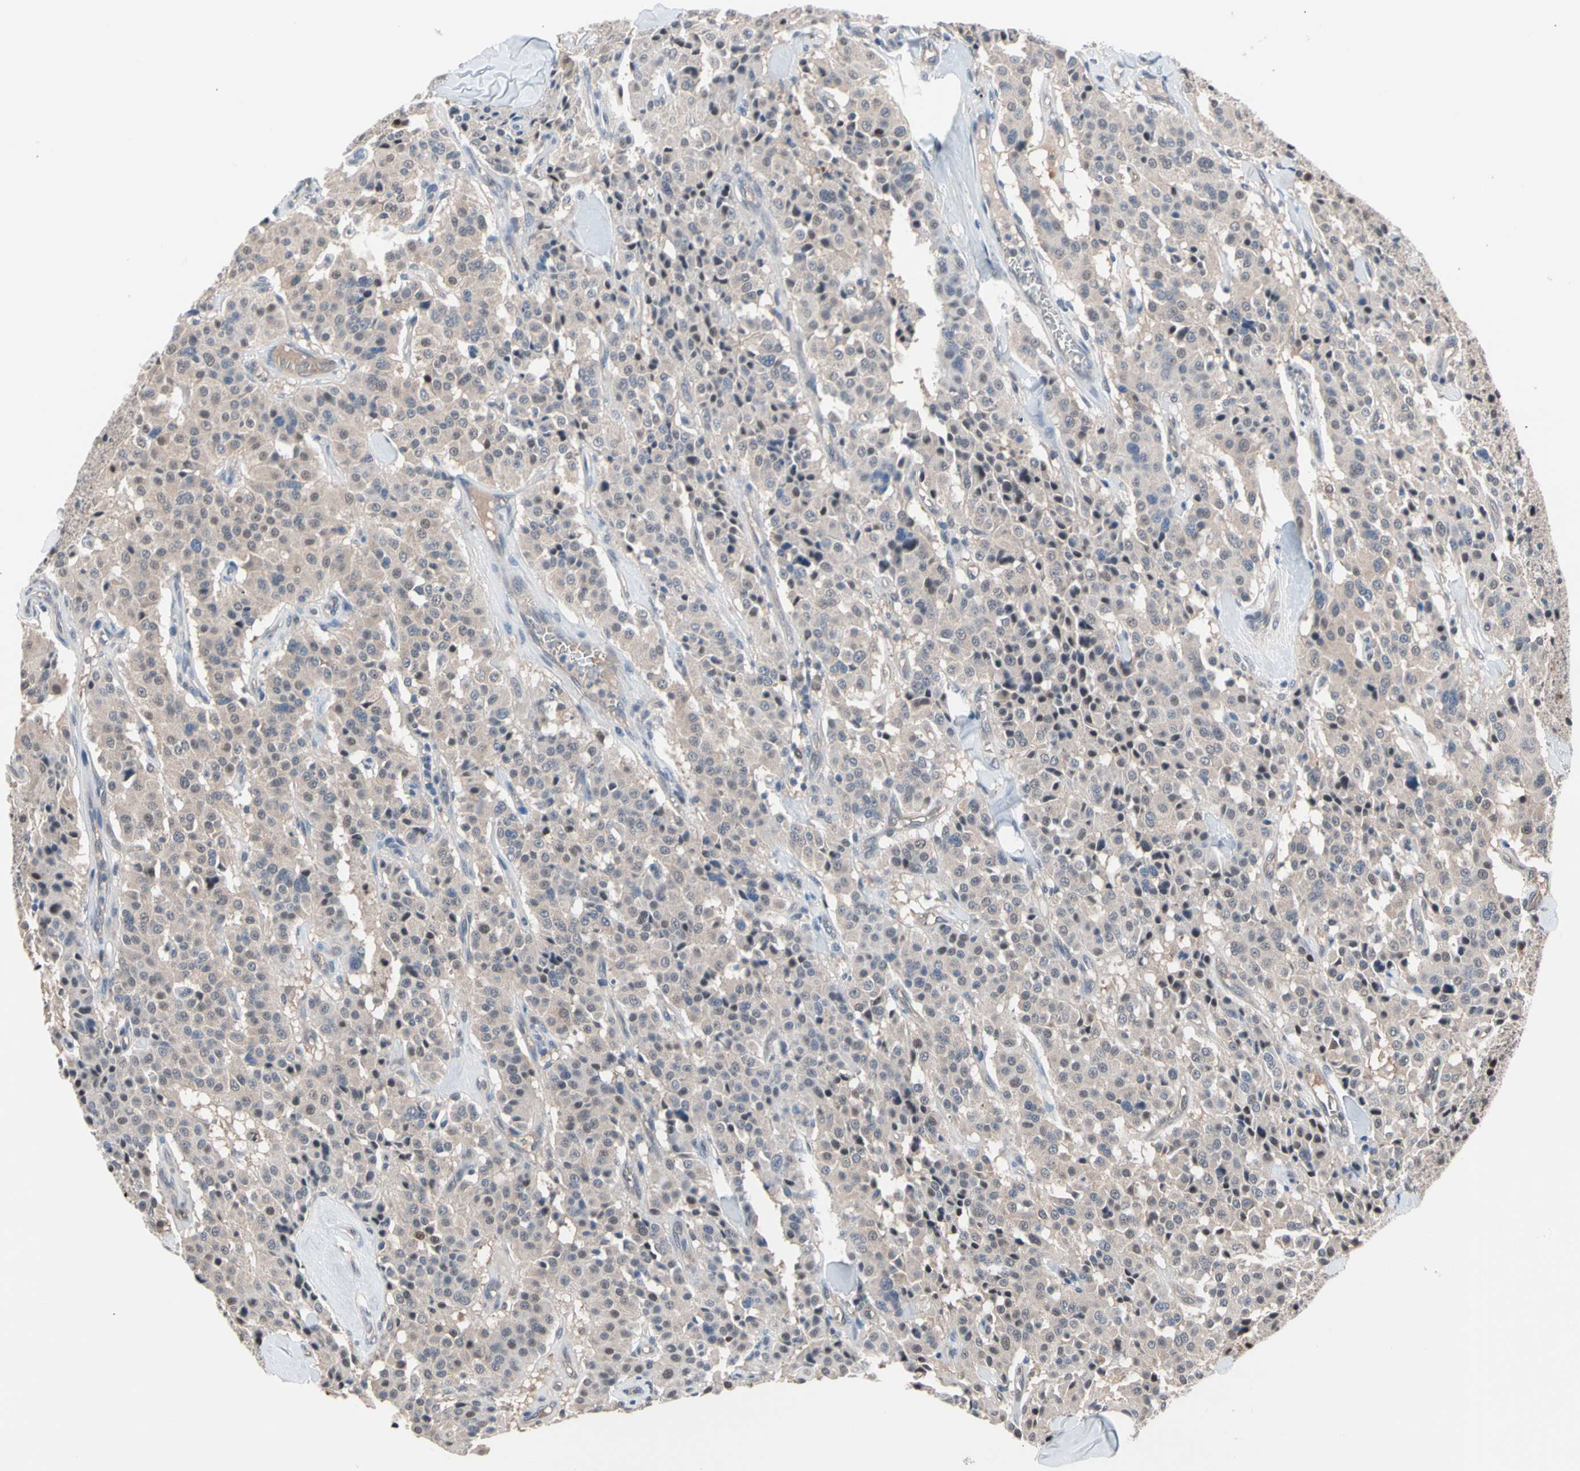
{"staining": {"intensity": "weak", "quantity": ">75%", "location": "cytoplasmic/membranous"}, "tissue": "carcinoid", "cell_type": "Tumor cells", "image_type": "cancer", "snomed": [{"axis": "morphology", "description": "Carcinoid, malignant, NOS"}, {"axis": "topography", "description": "Lung"}], "caption": "Protein expression analysis of human malignant carcinoid reveals weak cytoplasmic/membranous positivity in about >75% of tumor cells. The protein of interest is stained brown, and the nuclei are stained in blue (DAB (3,3'-diaminobenzidine) IHC with brightfield microscopy, high magnification).", "gene": "PSMA2", "patient": {"sex": "male", "age": 30}}